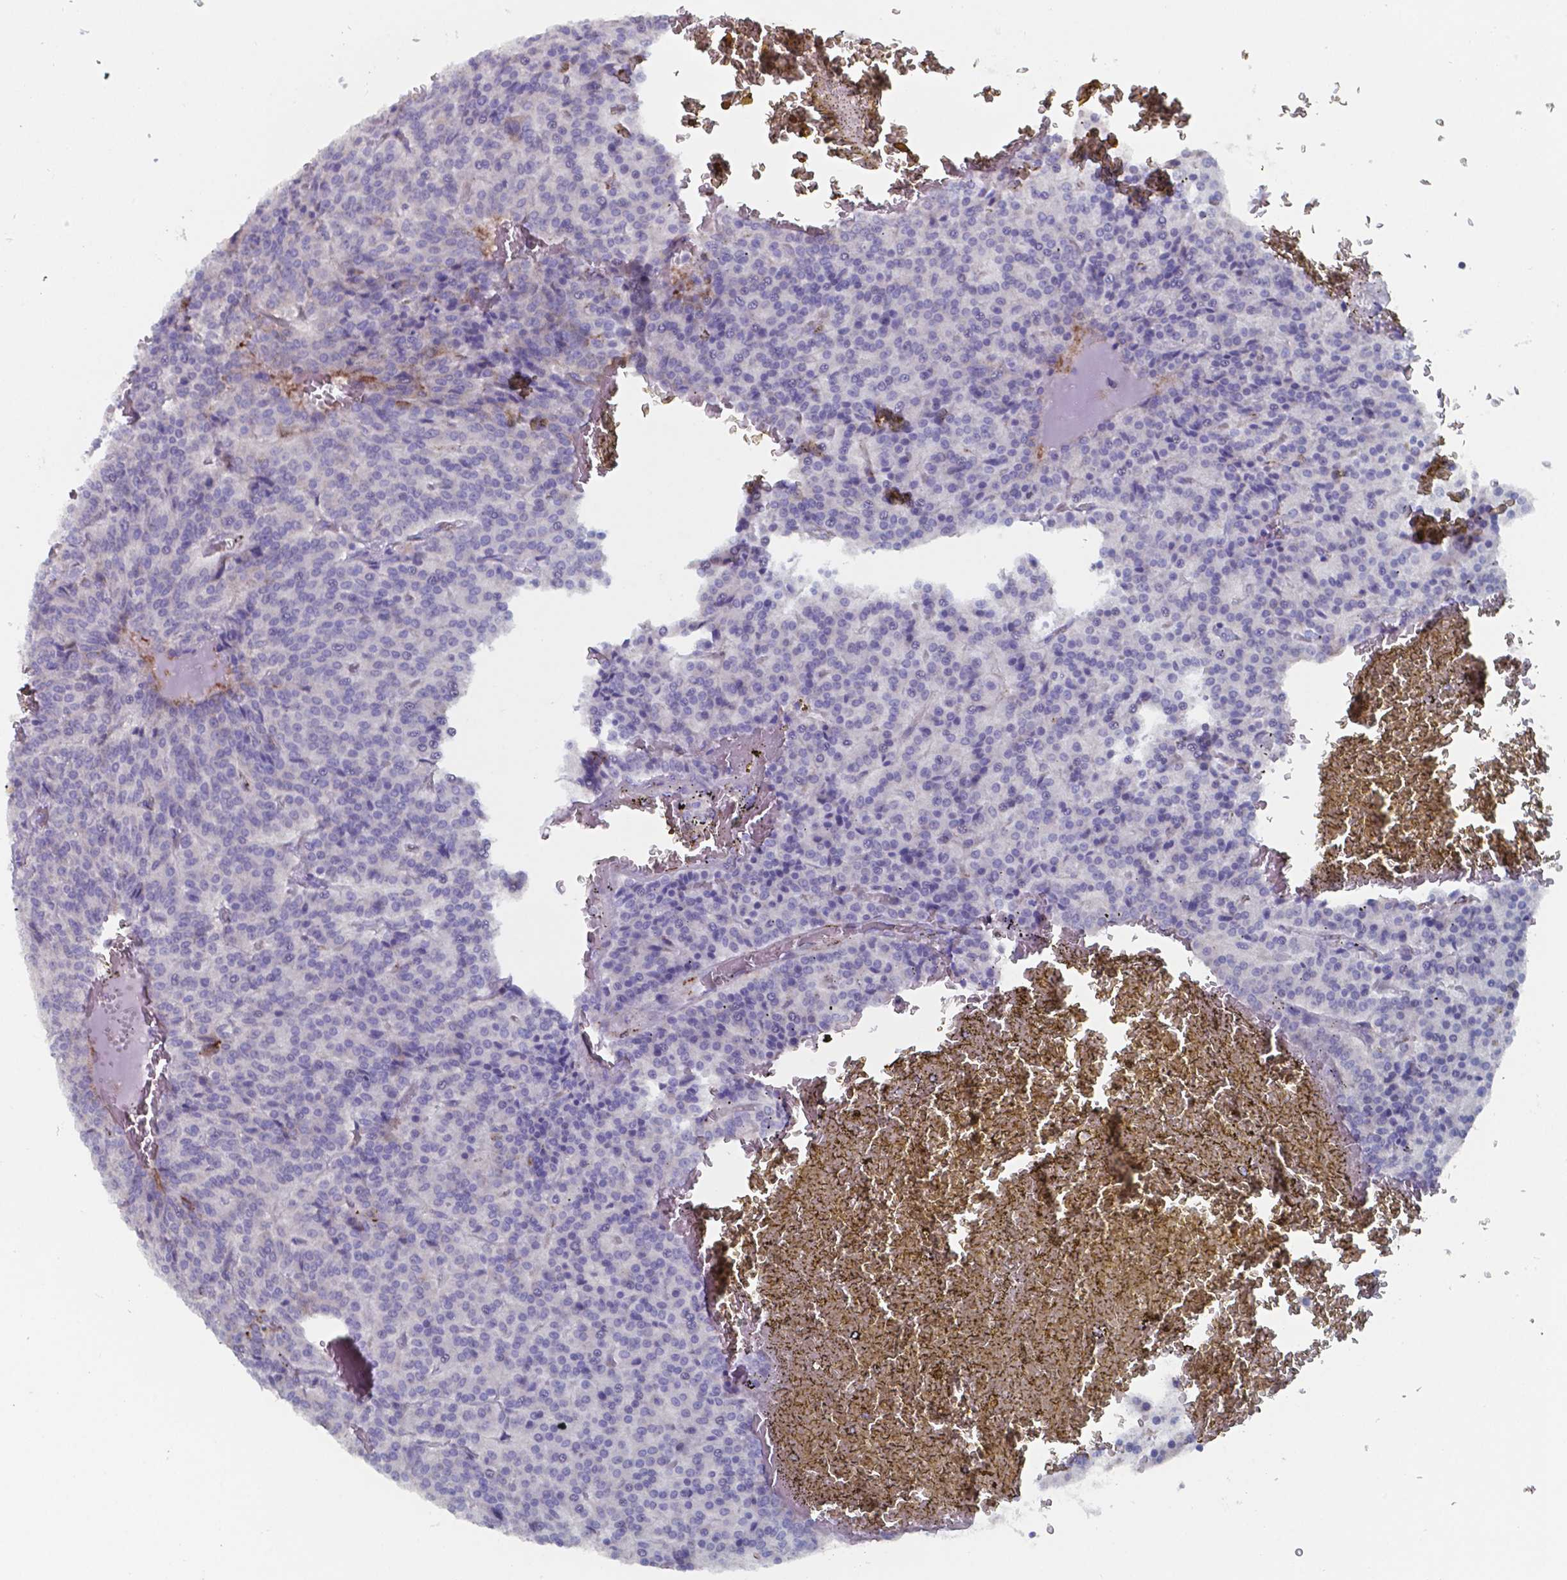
{"staining": {"intensity": "negative", "quantity": "none", "location": "none"}, "tissue": "carcinoid", "cell_type": "Tumor cells", "image_type": "cancer", "snomed": [{"axis": "morphology", "description": "Carcinoid, malignant, NOS"}, {"axis": "topography", "description": "Lung"}], "caption": "This is a histopathology image of immunohistochemistry staining of malignant carcinoid, which shows no expression in tumor cells.", "gene": "PLA2R1", "patient": {"sex": "male", "age": 70}}